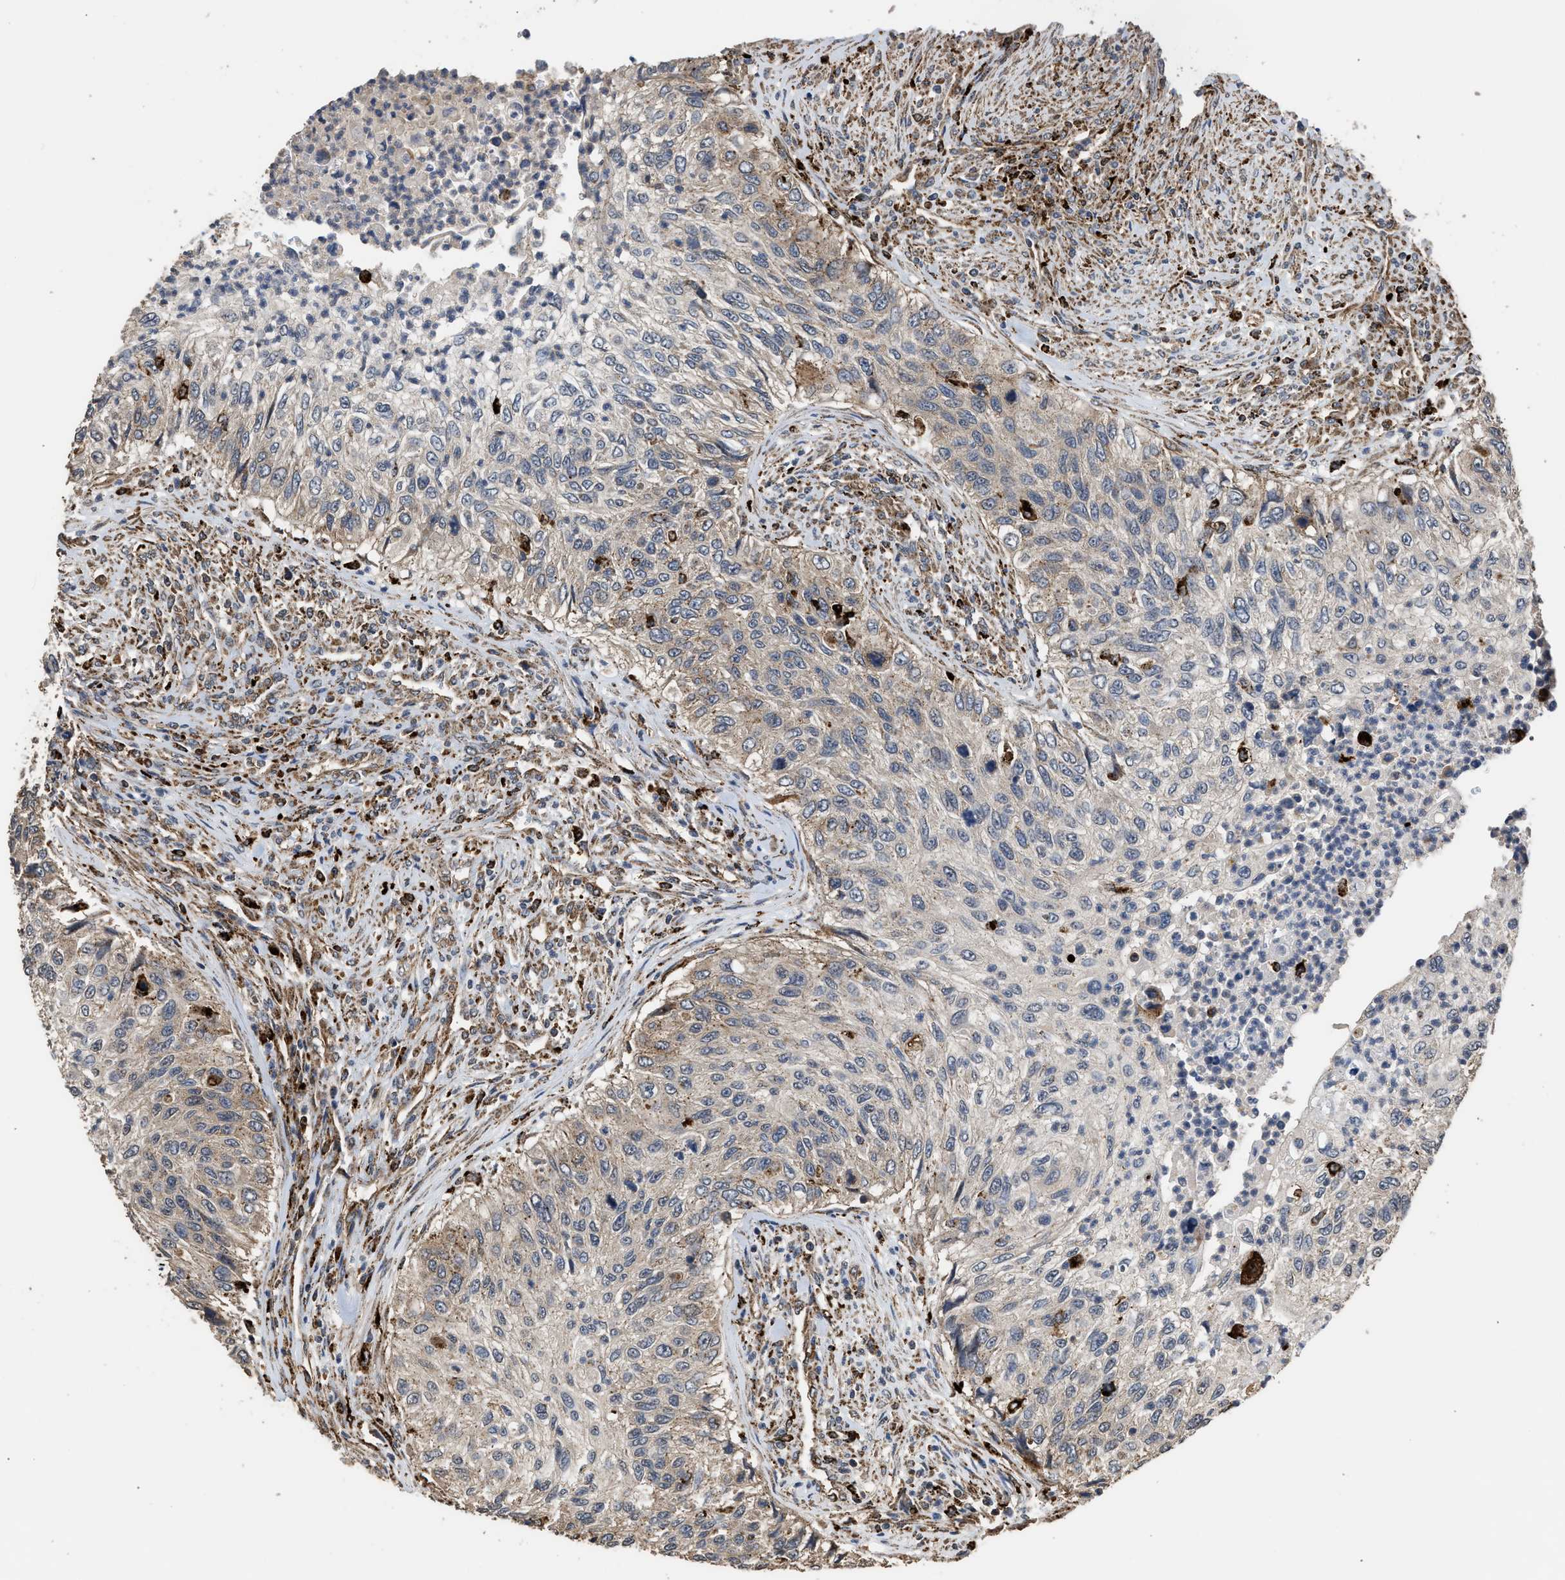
{"staining": {"intensity": "weak", "quantity": "<25%", "location": "cytoplasmic/membranous"}, "tissue": "urothelial cancer", "cell_type": "Tumor cells", "image_type": "cancer", "snomed": [{"axis": "morphology", "description": "Urothelial carcinoma, High grade"}, {"axis": "topography", "description": "Urinary bladder"}], "caption": "Tumor cells are negative for brown protein staining in urothelial cancer.", "gene": "CTSV", "patient": {"sex": "female", "age": 60}}